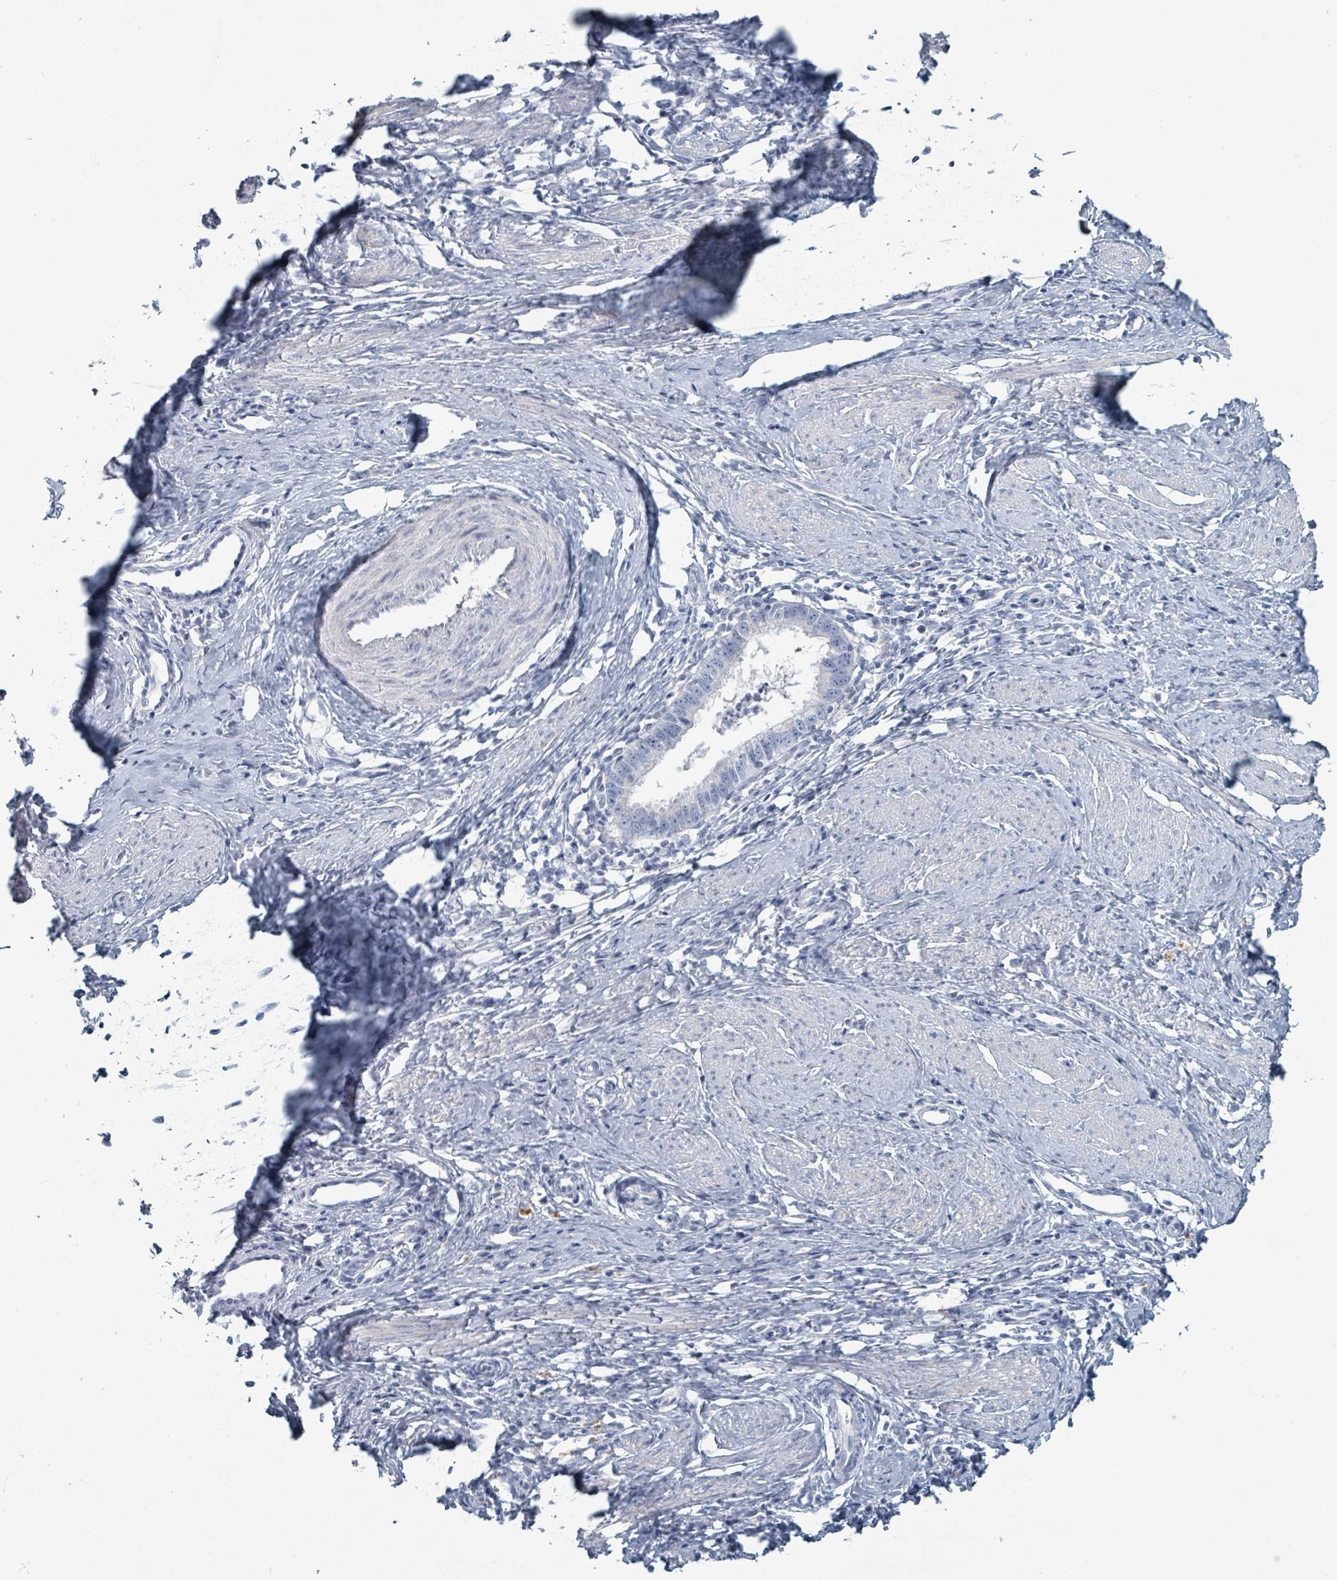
{"staining": {"intensity": "negative", "quantity": "none", "location": "none"}, "tissue": "cervical cancer", "cell_type": "Tumor cells", "image_type": "cancer", "snomed": [{"axis": "morphology", "description": "Adenocarcinoma, NOS"}, {"axis": "topography", "description": "Cervix"}], "caption": "There is no significant staining in tumor cells of adenocarcinoma (cervical).", "gene": "HEATR5A", "patient": {"sex": "female", "age": 36}}